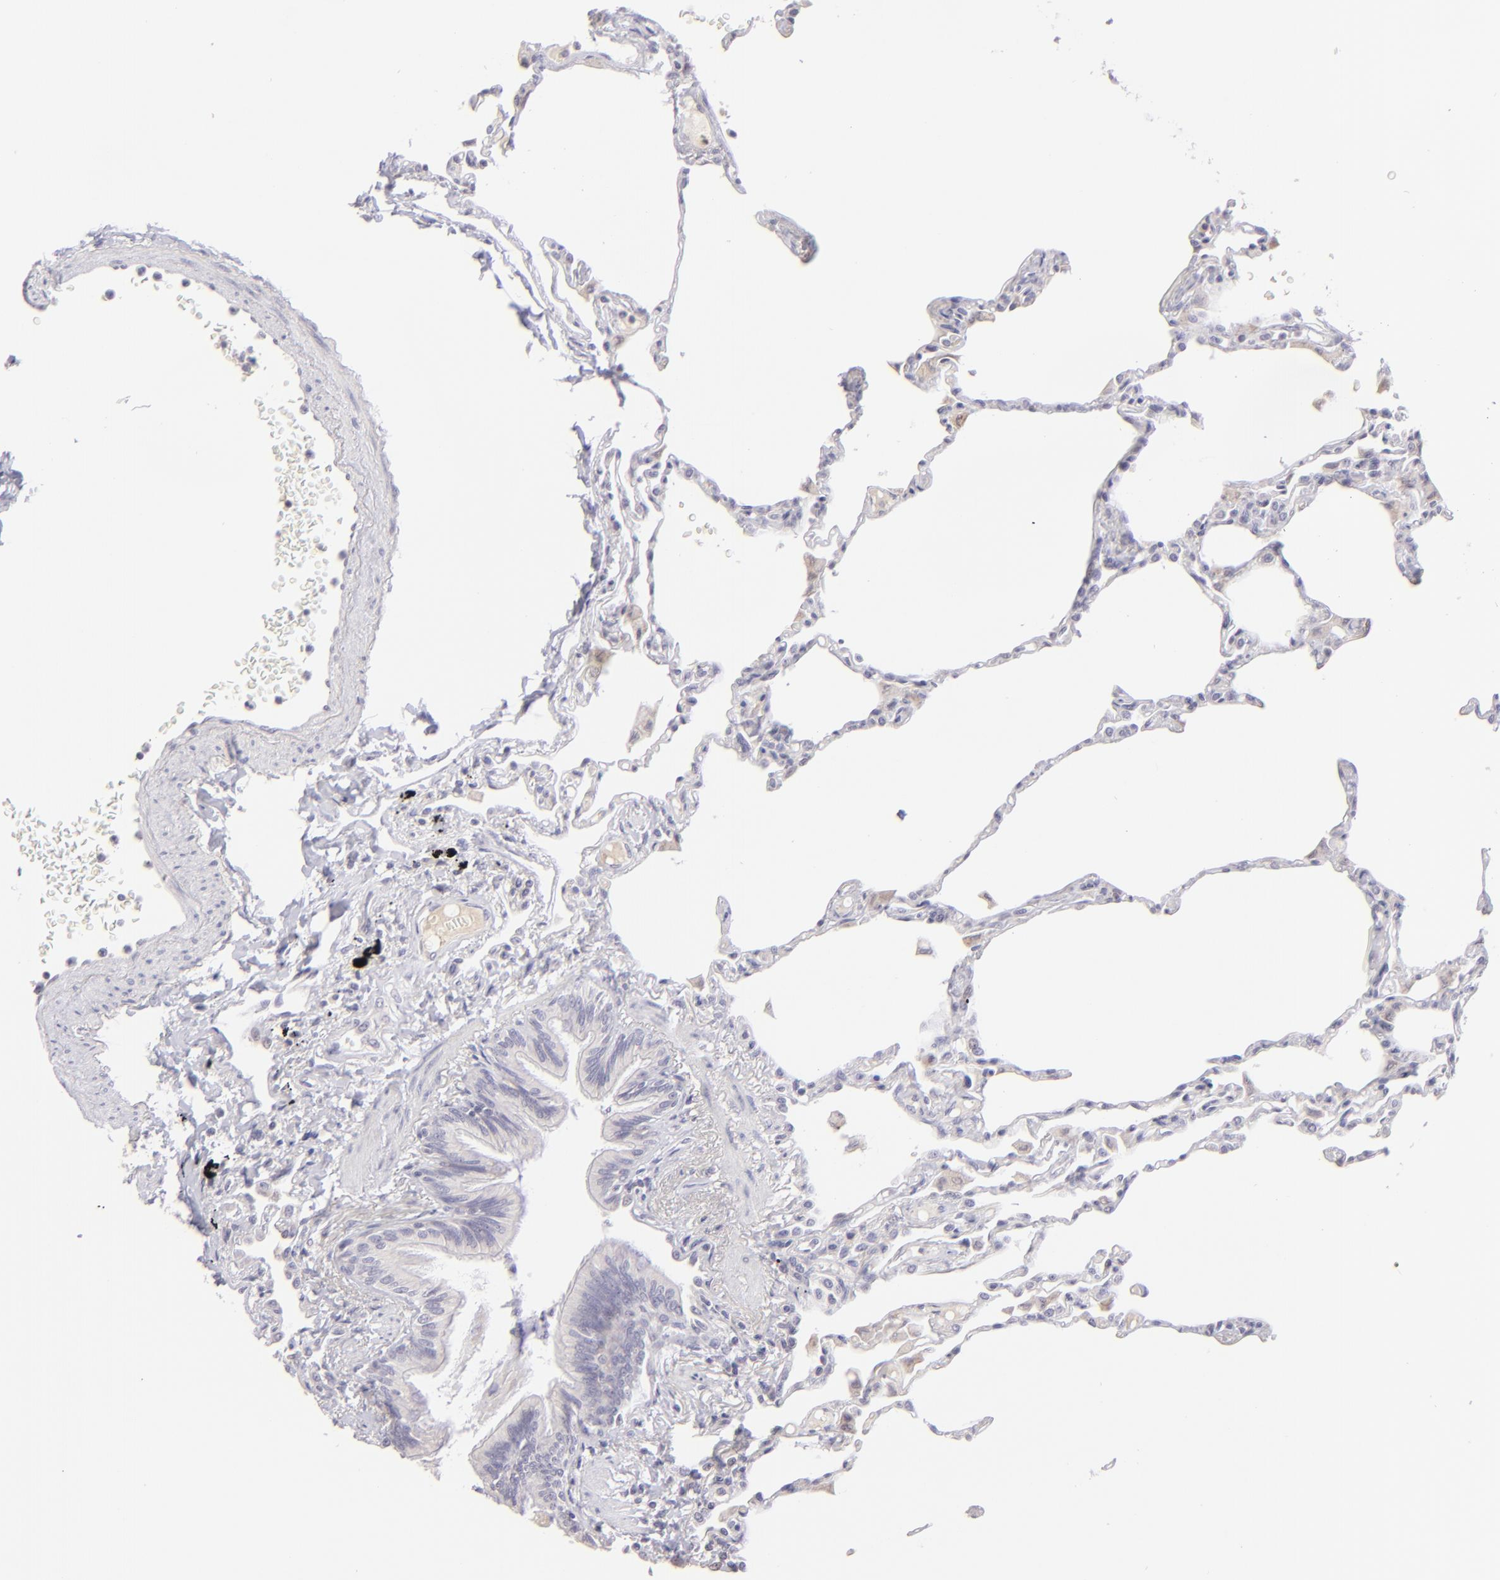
{"staining": {"intensity": "negative", "quantity": "none", "location": "none"}, "tissue": "lung", "cell_type": "Alveolar cells", "image_type": "normal", "snomed": [{"axis": "morphology", "description": "Normal tissue, NOS"}, {"axis": "topography", "description": "Lung"}], "caption": "An immunohistochemistry (IHC) histopathology image of benign lung is shown. There is no staining in alveolar cells of lung. The staining is performed using DAB brown chromogen with nuclei counter-stained in using hematoxylin.", "gene": "MAGEA1", "patient": {"sex": "female", "age": 49}}